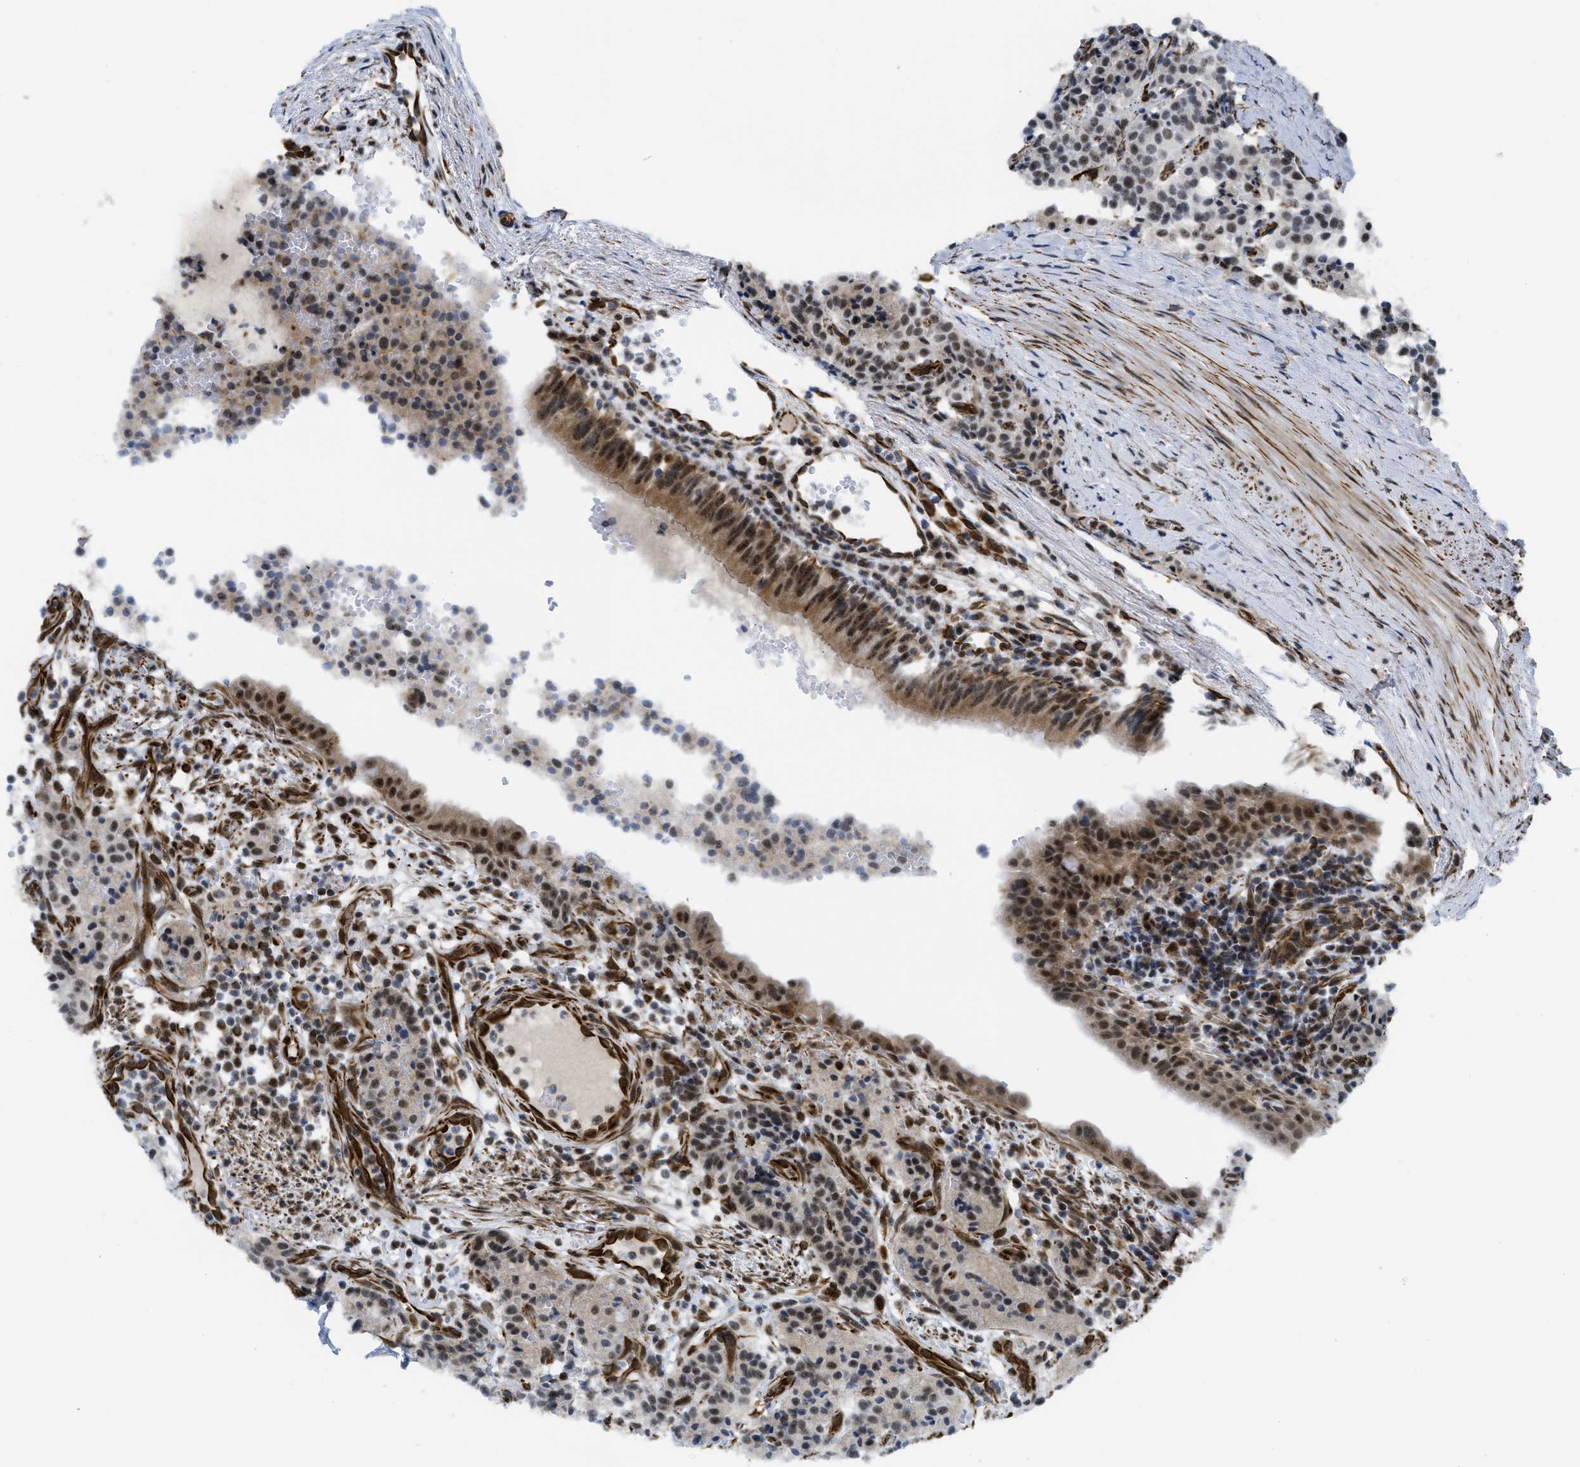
{"staining": {"intensity": "moderate", "quantity": ">75%", "location": "nuclear"}, "tissue": "carcinoid", "cell_type": "Tumor cells", "image_type": "cancer", "snomed": [{"axis": "morphology", "description": "Carcinoid, malignant, NOS"}, {"axis": "topography", "description": "Lung"}], "caption": "Immunohistochemical staining of carcinoid displays moderate nuclear protein expression in about >75% of tumor cells.", "gene": "LRRC8B", "patient": {"sex": "male", "age": 30}}